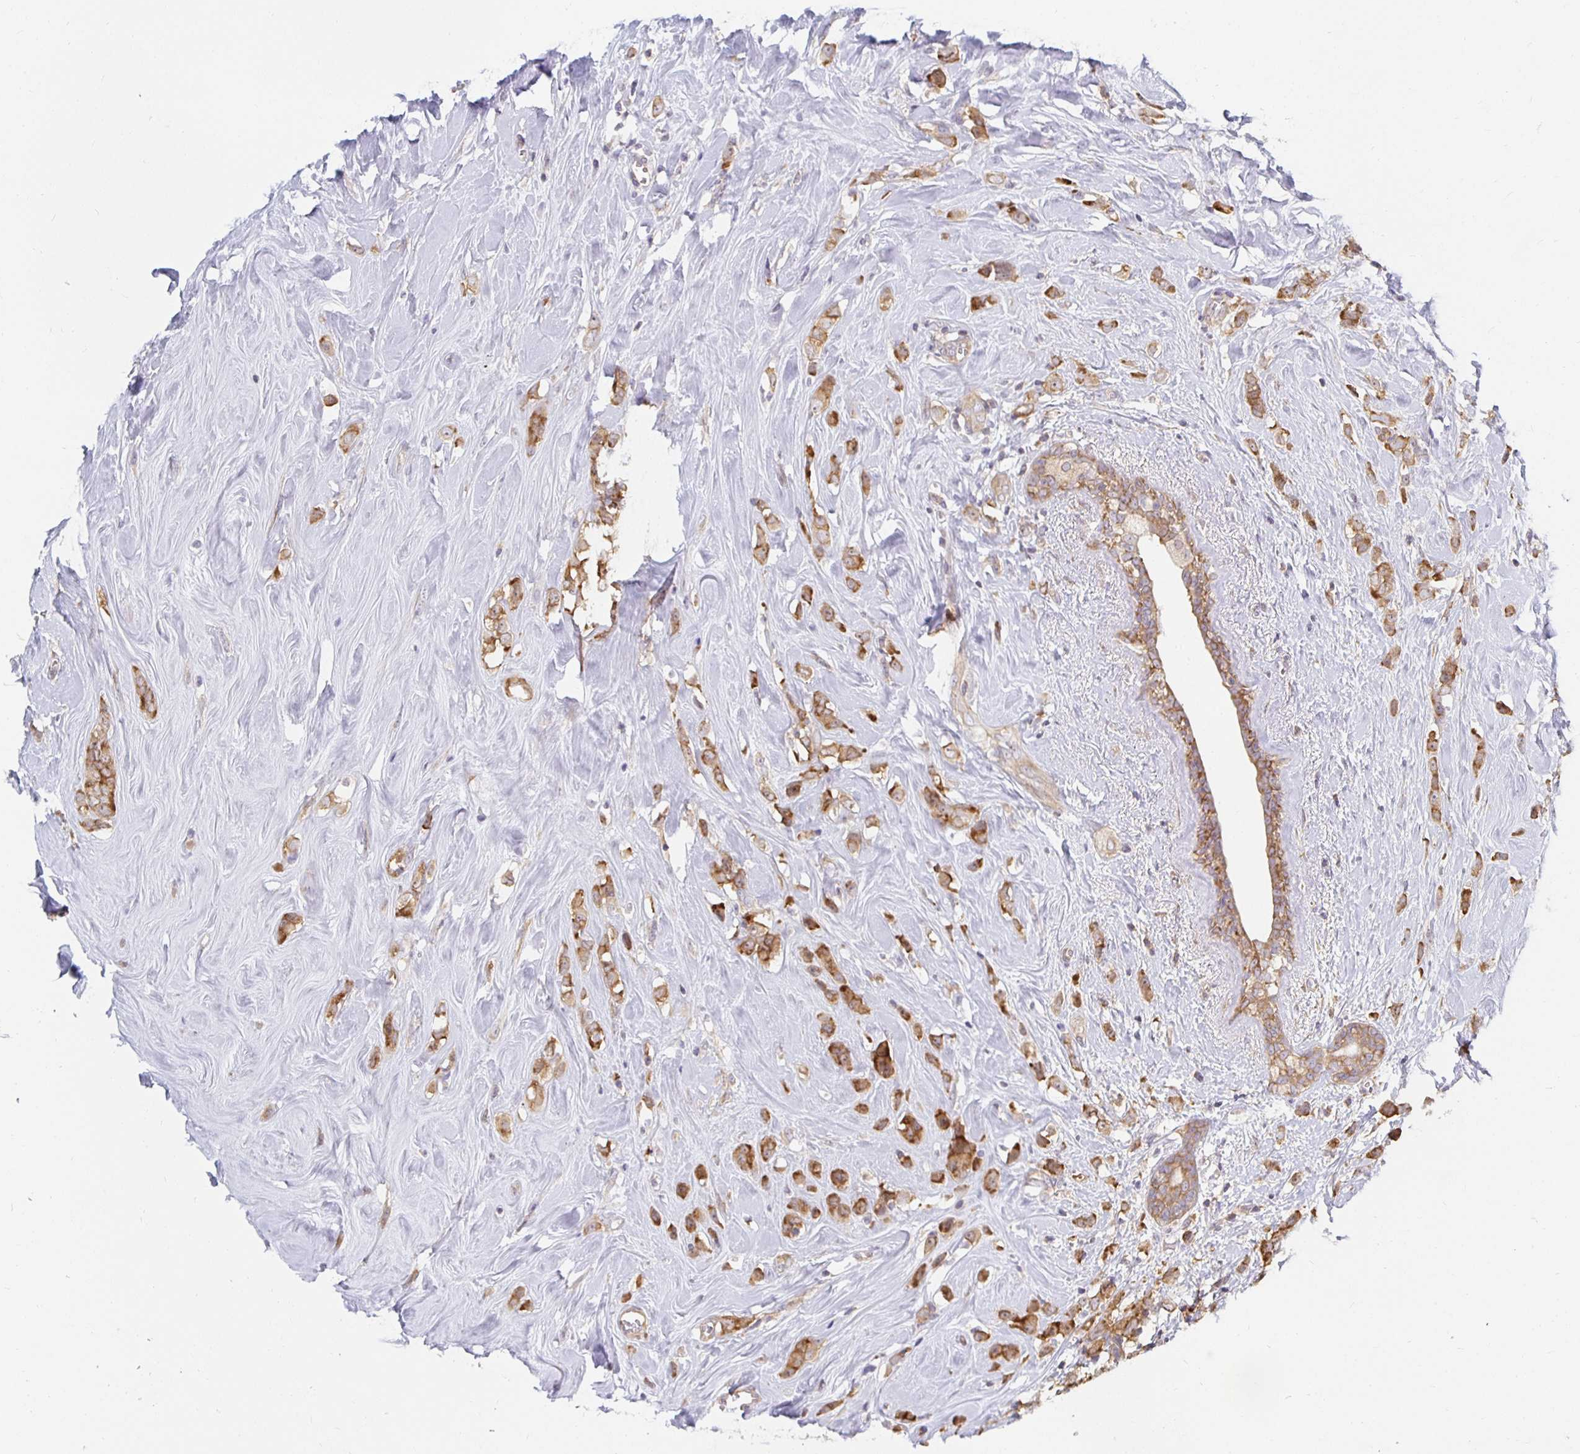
{"staining": {"intensity": "moderate", "quantity": ">75%", "location": "cytoplasmic/membranous"}, "tissue": "breast cancer", "cell_type": "Tumor cells", "image_type": "cancer", "snomed": [{"axis": "morphology", "description": "Duct carcinoma"}, {"axis": "topography", "description": "Breast"}], "caption": "High-power microscopy captured an immunohistochemistry (IHC) image of breast intraductal carcinoma, revealing moderate cytoplasmic/membranous staining in approximately >75% of tumor cells. (brown staining indicates protein expression, while blue staining denotes nuclei).", "gene": "PDAP1", "patient": {"sex": "female", "age": 80}}